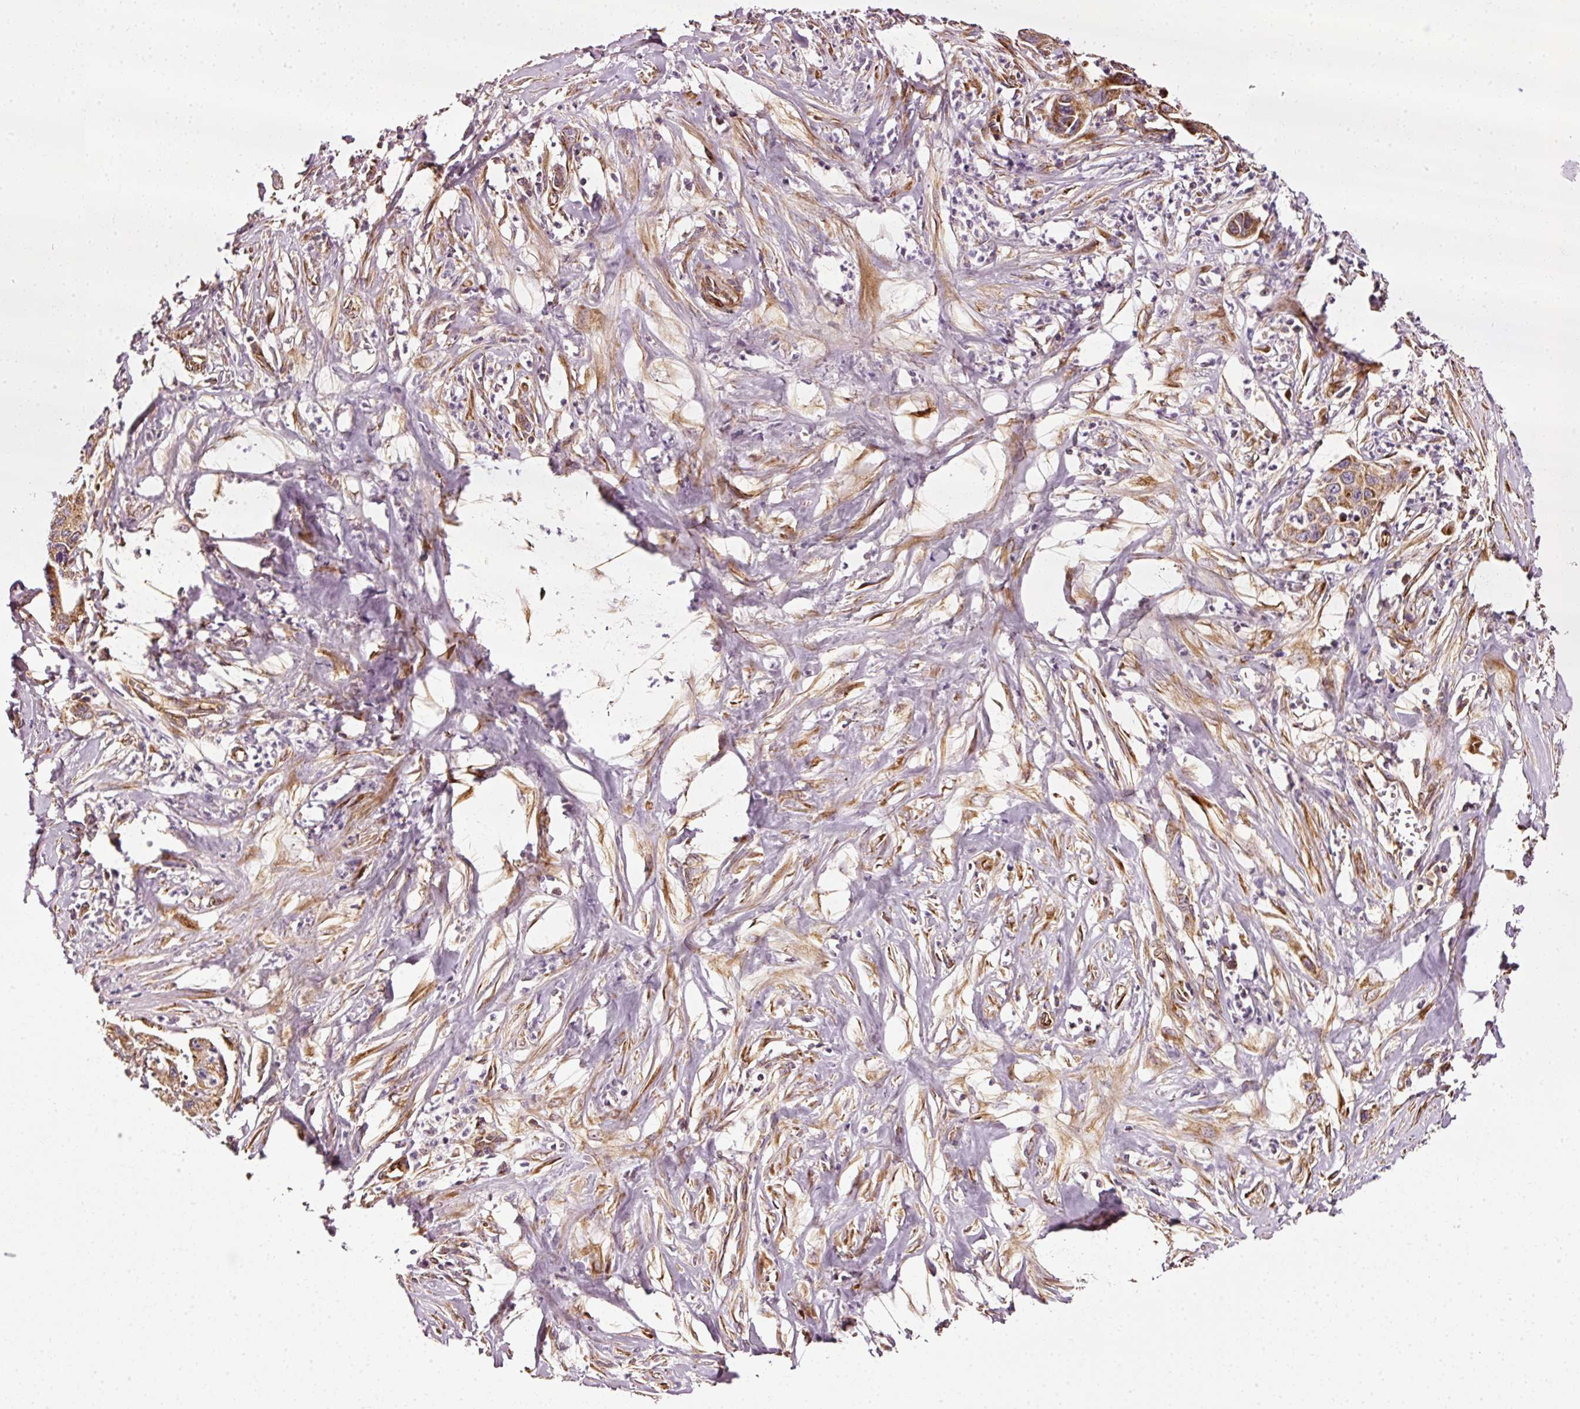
{"staining": {"intensity": "moderate", "quantity": ">75%", "location": "cytoplasmic/membranous"}, "tissue": "pancreatic cancer", "cell_type": "Tumor cells", "image_type": "cancer", "snomed": [{"axis": "morphology", "description": "Adenocarcinoma, NOS"}, {"axis": "topography", "description": "Pancreas"}], "caption": "Immunohistochemistry (IHC) staining of adenocarcinoma (pancreatic), which demonstrates medium levels of moderate cytoplasmic/membranous positivity in about >75% of tumor cells indicating moderate cytoplasmic/membranous protein positivity. The staining was performed using DAB (brown) for protein detection and nuclei were counterstained in hematoxylin (blue).", "gene": "ISCU", "patient": {"sex": "male", "age": 73}}